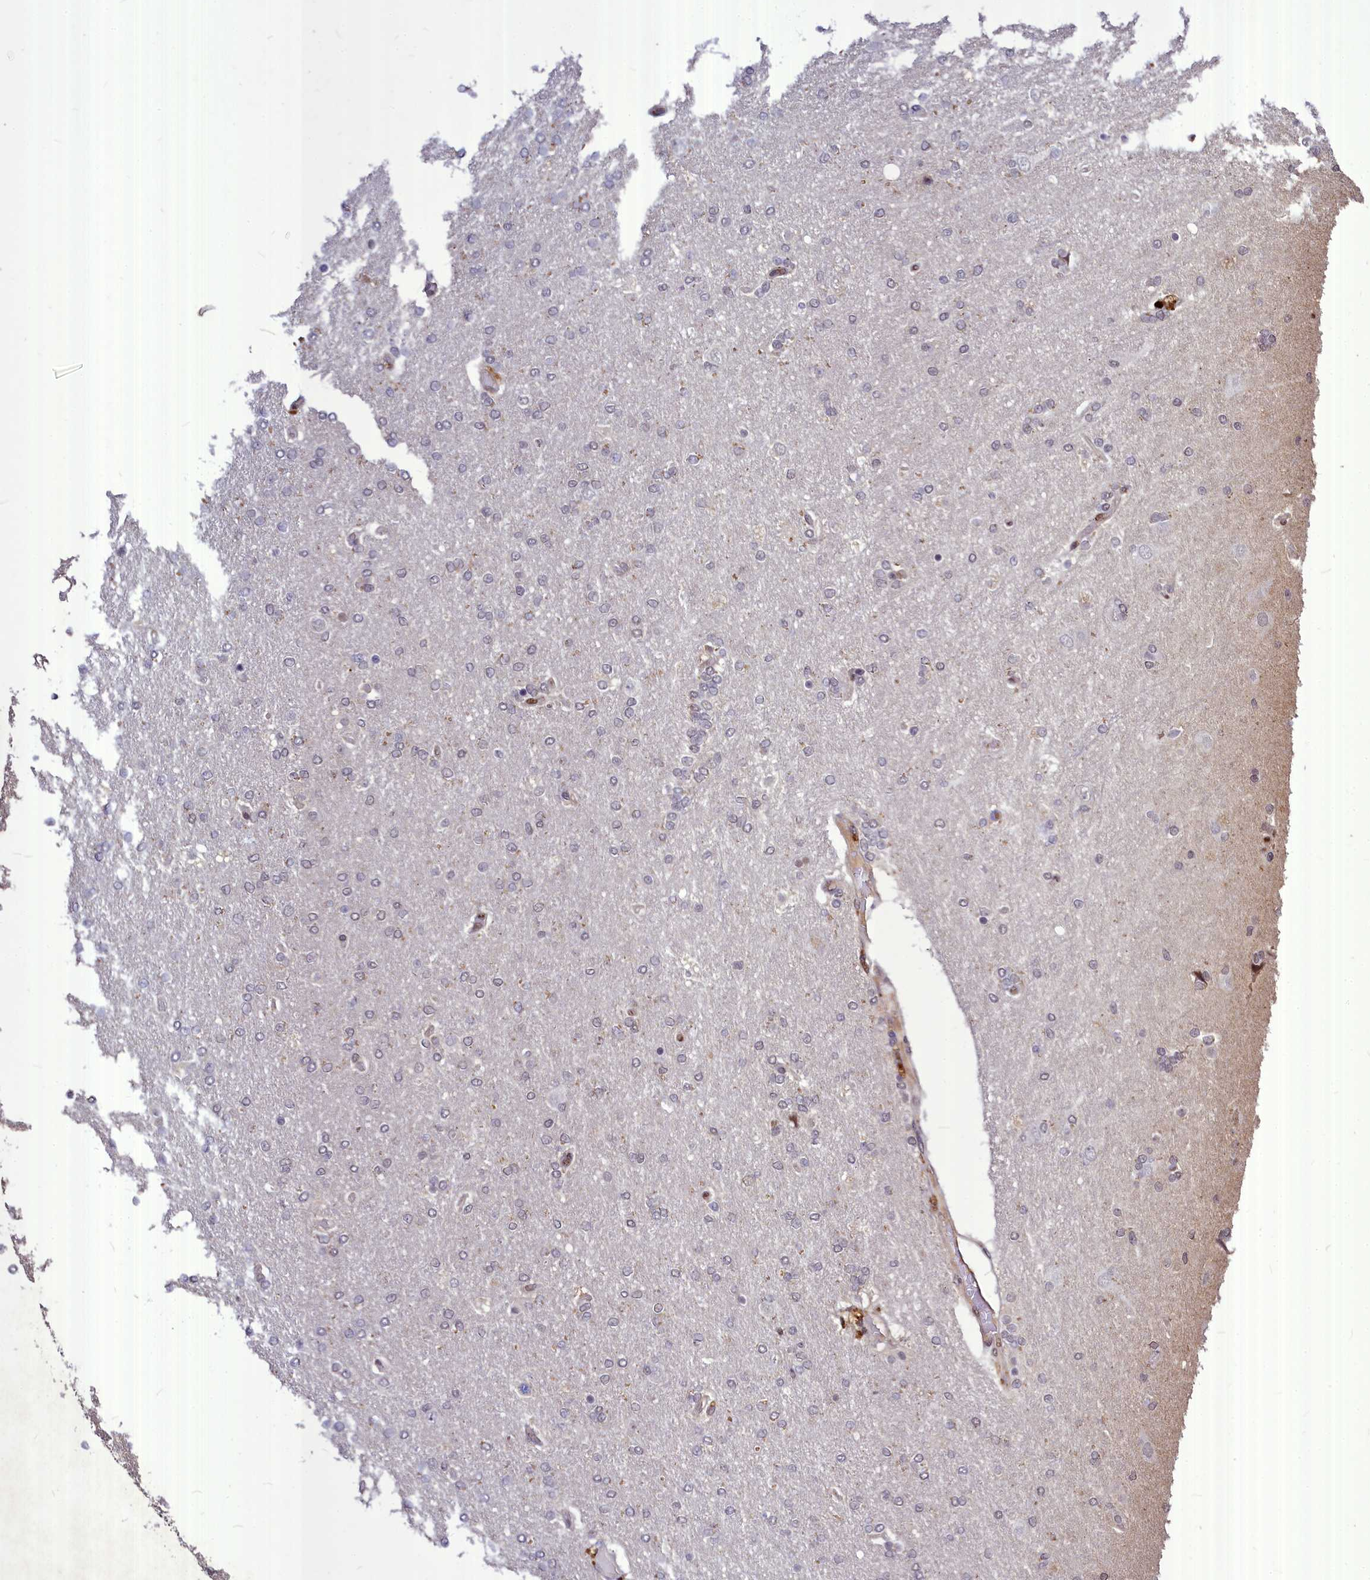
{"staining": {"intensity": "weak", "quantity": "<25%", "location": "nuclear"}, "tissue": "glioma", "cell_type": "Tumor cells", "image_type": "cancer", "snomed": [{"axis": "morphology", "description": "Glioma, malignant, High grade"}, {"axis": "topography", "description": "Brain"}], "caption": "This micrograph is of glioma stained with immunohistochemistry to label a protein in brown with the nuclei are counter-stained blue. There is no staining in tumor cells. Nuclei are stained in blue.", "gene": "MAML2", "patient": {"sex": "male", "age": 72}}